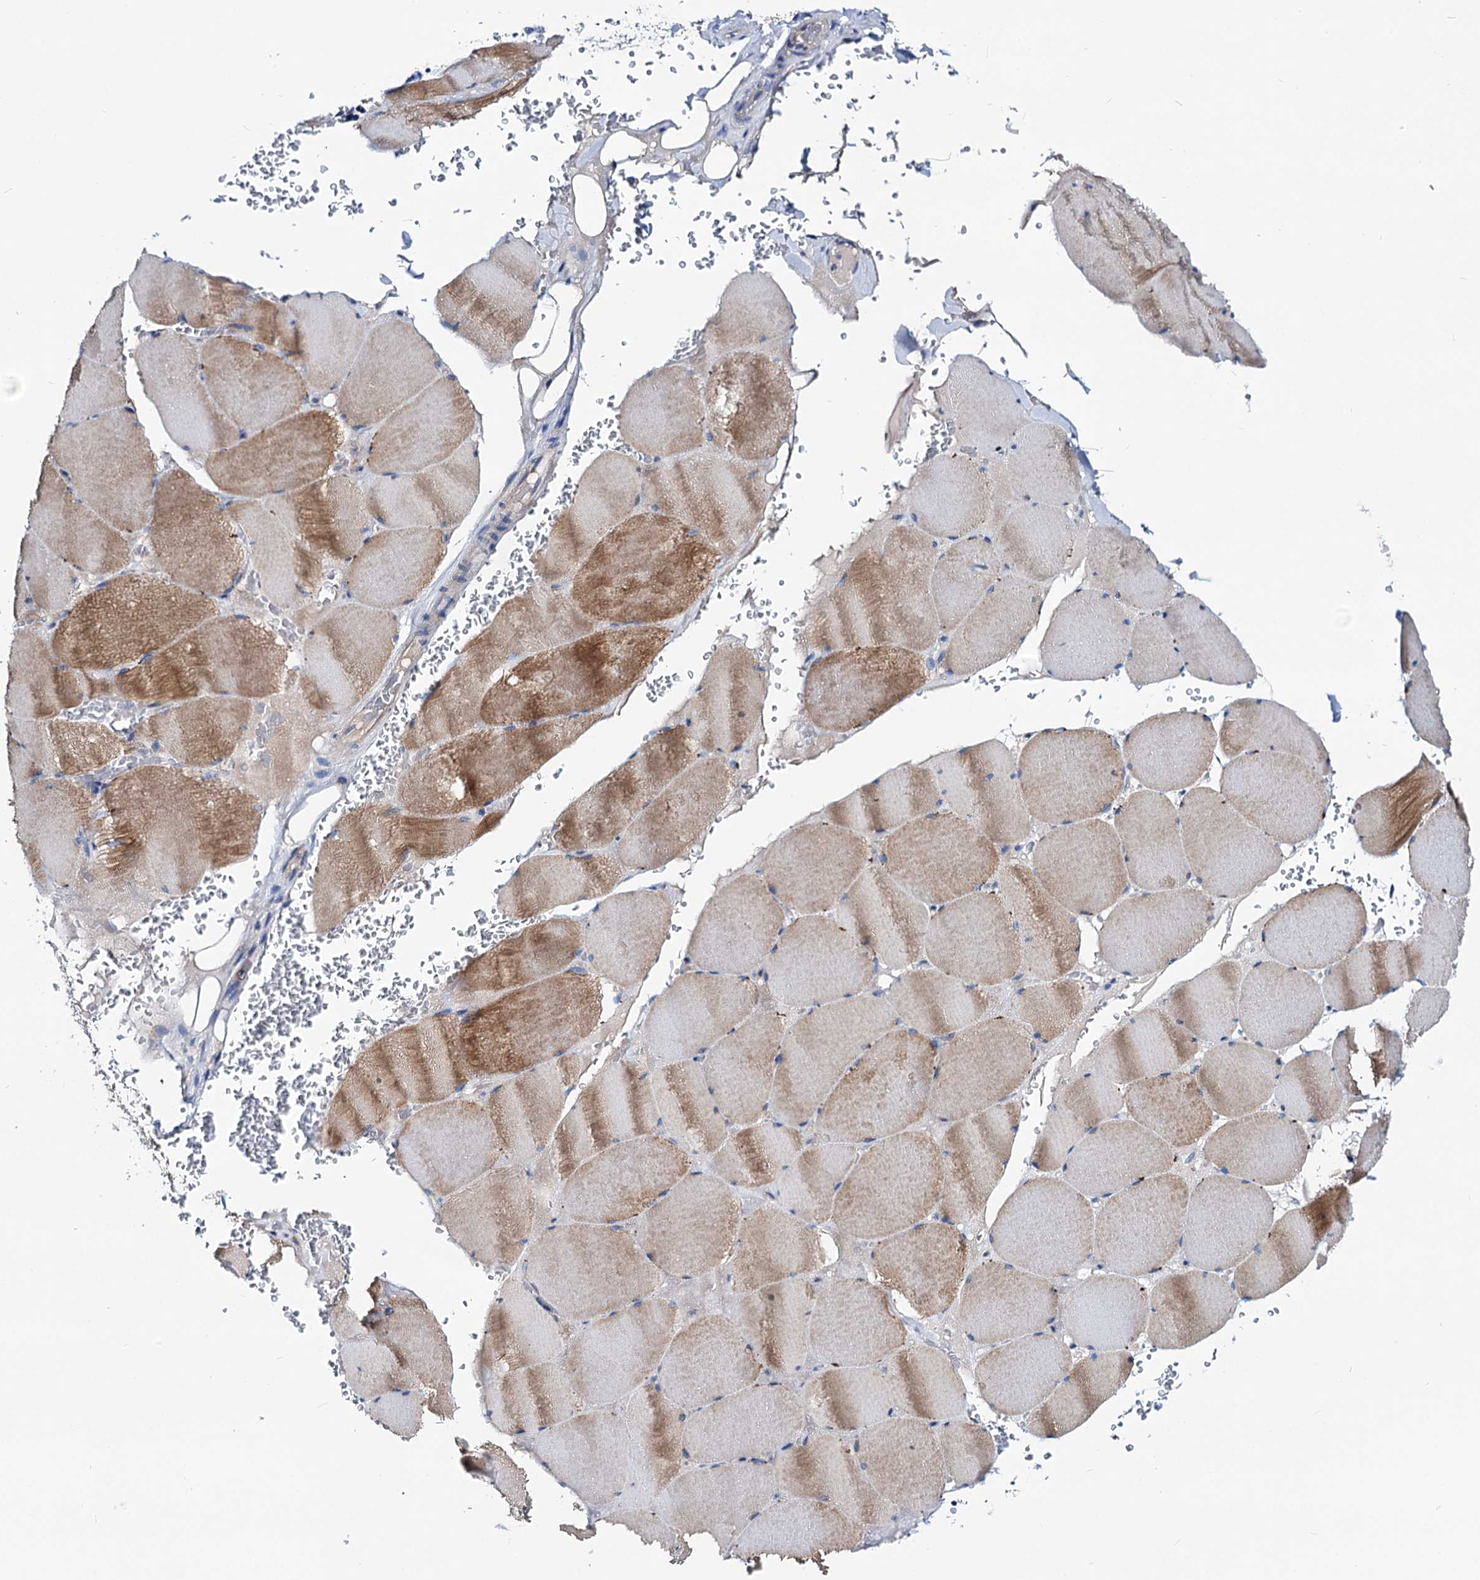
{"staining": {"intensity": "moderate", "quantity": "<25%", "location": "cytoplasmic/membranous"}, "tissue": "skeletal muscle", "cell_type": "Myocytes", "image_type": "normal", "snomed": [{"axis": "morphology", "description": "Normal tissue, NOS"}, {"axis": "topography", "description": "Skeletal muscle"}, {"axis": "topography", "description": "Head-Neck"}], "caption": "Benign skeletal muscle displays moderate cytoplasmic/membranous positivity in approximately <25% of myocytes, visualized by immunohistochemistry. The staining is performed using DAB (3,3'-diaminobenzidine) brown chromogen to label protein expression. The nuclei are counter-stained blue using hematoxylin.", "gene": "DYDC2", "patient": {"sex": "male", "age": 66}}